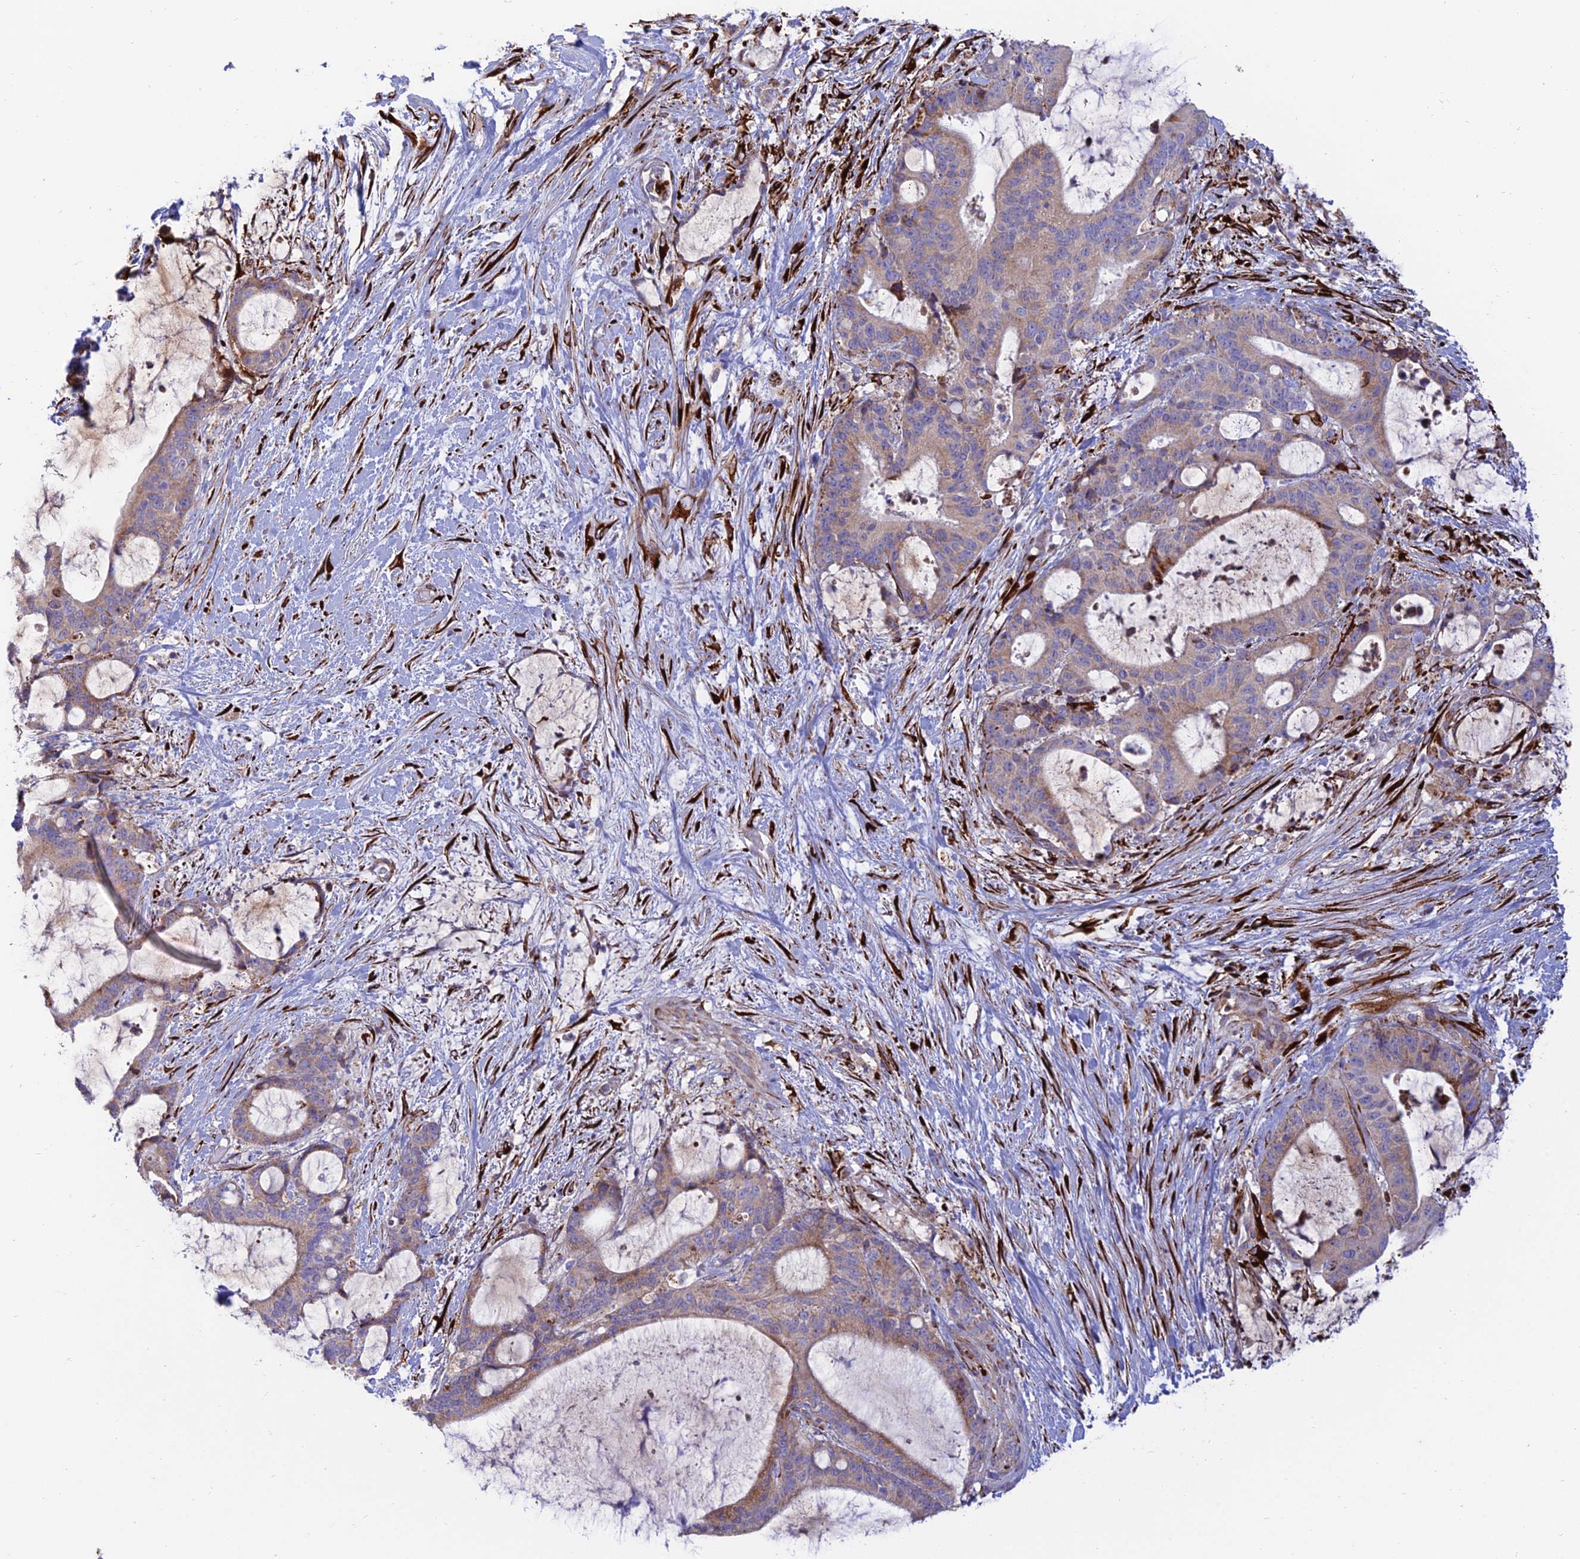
{"staining": {"intensity": "weak", "quantity": "25%-75%", "location": "cytoplasmic/membranous"}, "tissue": "liver cancer", "cell_type": "Tumor cells", "image_type": "cancer", "snomed": [{"axis": "morphology", "description": "Normal tissue, NOS"}, {"axis": "morphology", "description": "Cholangiocarcinoma"}, {"axis": "topography", "description": "Liver"}, {"axis": "topography", "description": "Peripheral nerve tissue"}], "caption": "Liver cholangiocarcinoma was stained to show a protein in brown. There is low levels of weak cytoplasmic/membranous staining in about 25%-75% of tumor cells.", "gene": "RCN3", "patient": {"sex": "female", "age": 73}}